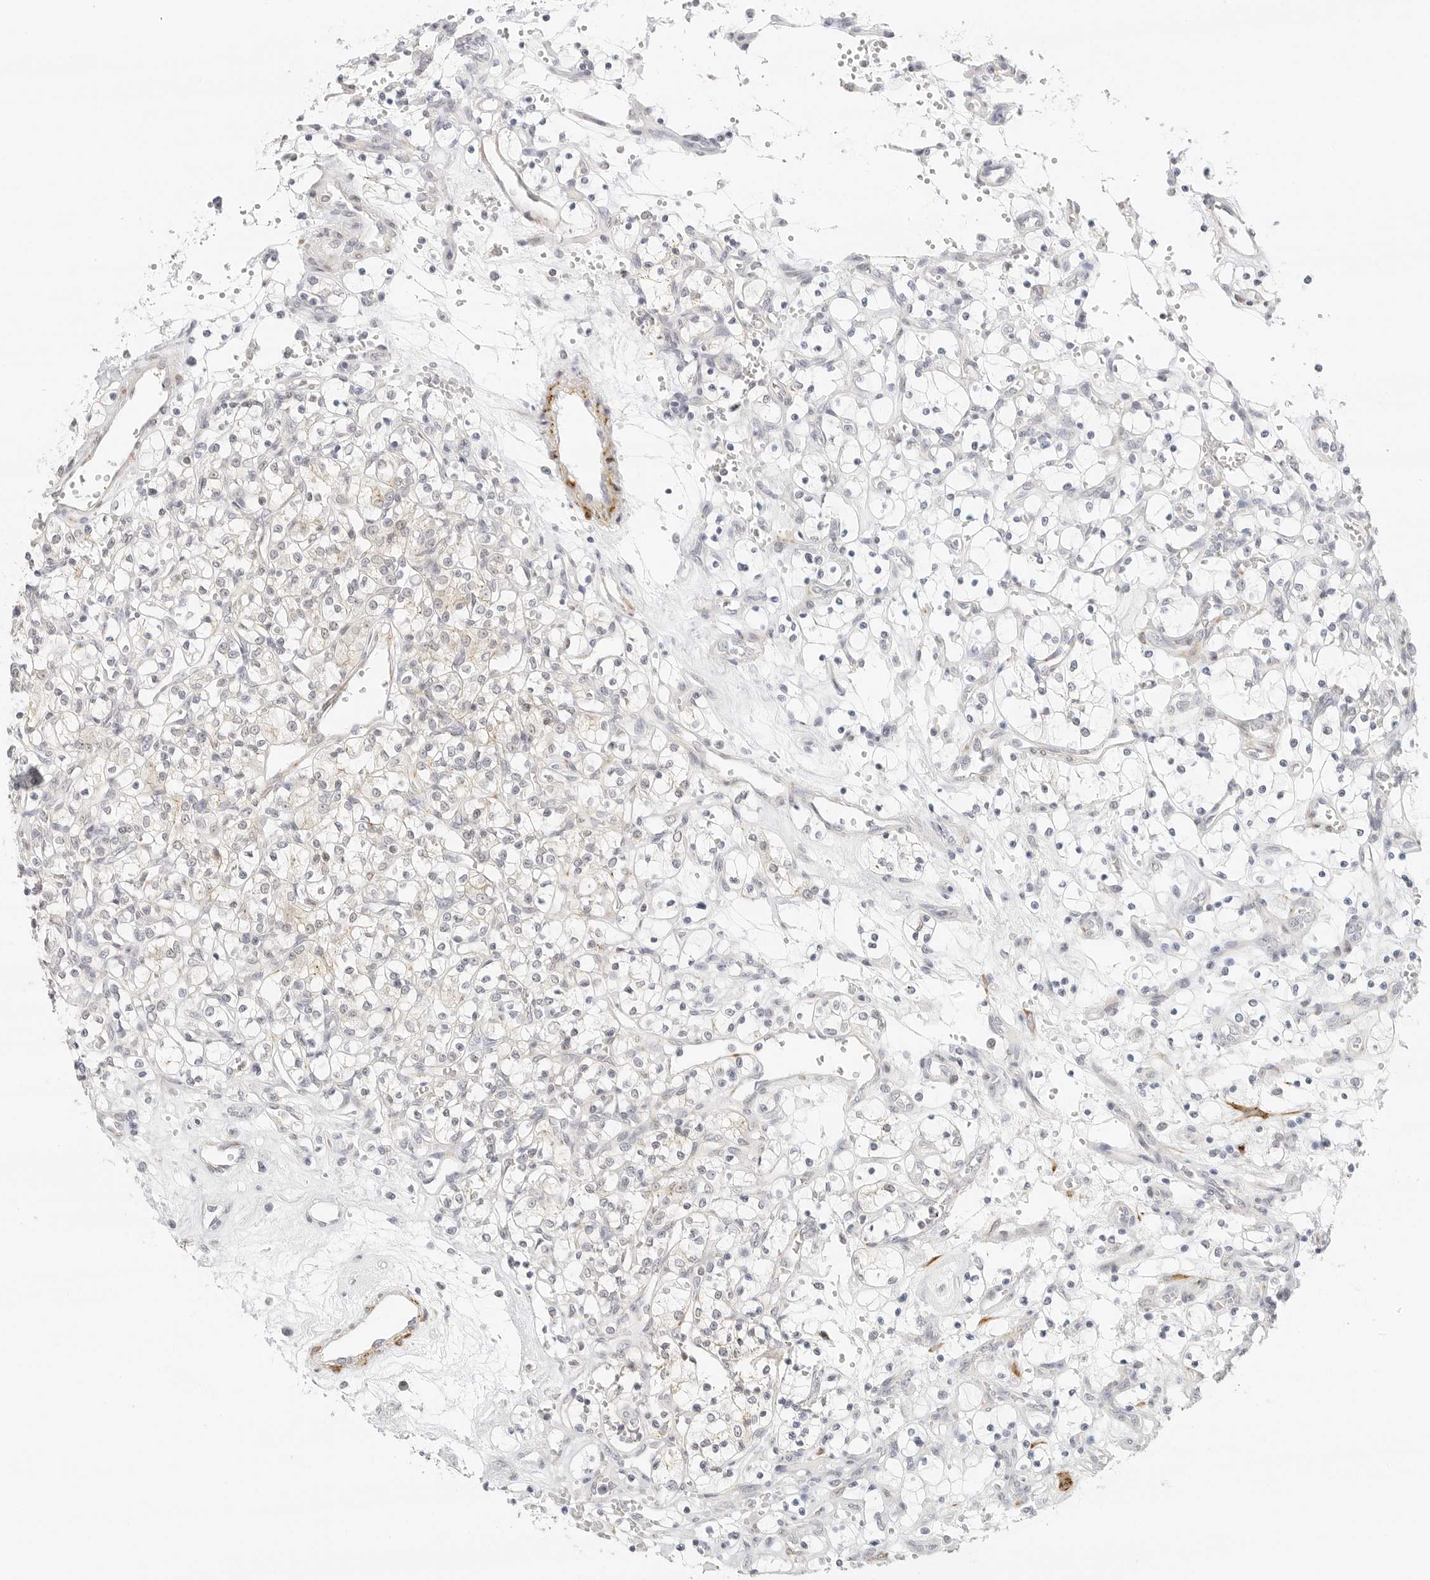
{"staining": {"intensity": "negative", "quantity": "none", "location": "none"}, "tissue": "renal cancer", "cell_type": "Tumor cells", "image_type": "cancer", "snomed": [{"axis": "morphology", "description": "Adenocarcinoma, NOS"}, {"axis": "topography", "description": "Kidney"}], "caption": "DAB (3,3'-diaminobenzidine) immunohistochemical staining of human renal adenocarcinoma exhibits no significant staining in tumor cells. (Stains: DAB (3,3'-diaminobenzidine) immunohistochemistry with hematoxylin counter stain, Microscopy: brightfield microscopy at high magnification).", "gene": "PCDH19", "patient": {"sex": "female", "age": 69}}